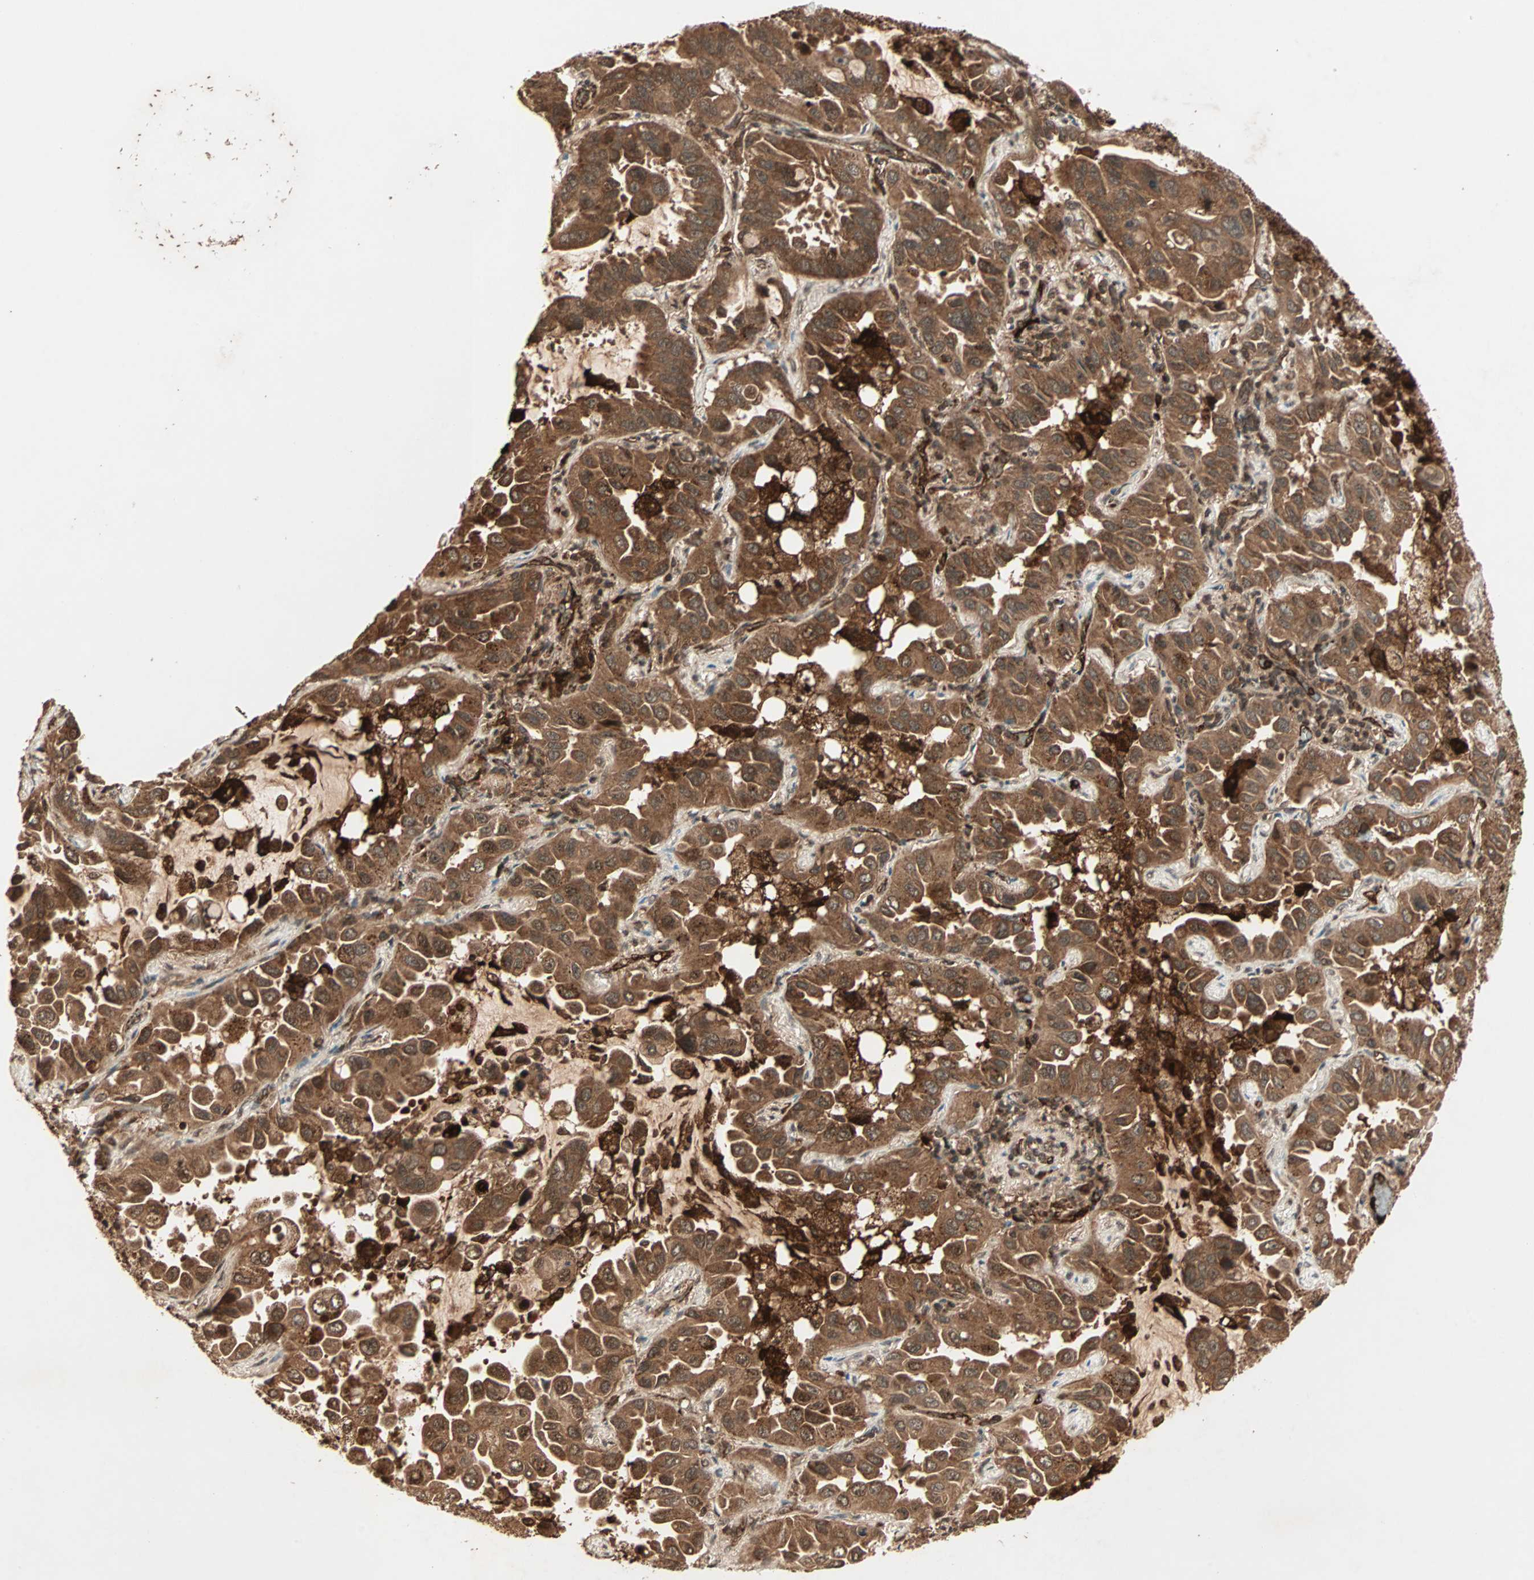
{"staining": {"intensity": "strong", "quantity": ">75%", "location": "cytoplasmic/membranous"}, "tissue": "lung cancer", "cell_type": "Tumor cells", "image_type": "cancer", "snomed": [{"axis": "morphology", "description": "Adenocarcinoma, NOS"}, {"axis": "topography", "description": "Lung"}], "caption": "Human adenocarcinoma (lung) stained with a protein marker displays strong staining in tumor cells.", "gene": "RFFL", "patient": {"sex": "male", "age": 64}}